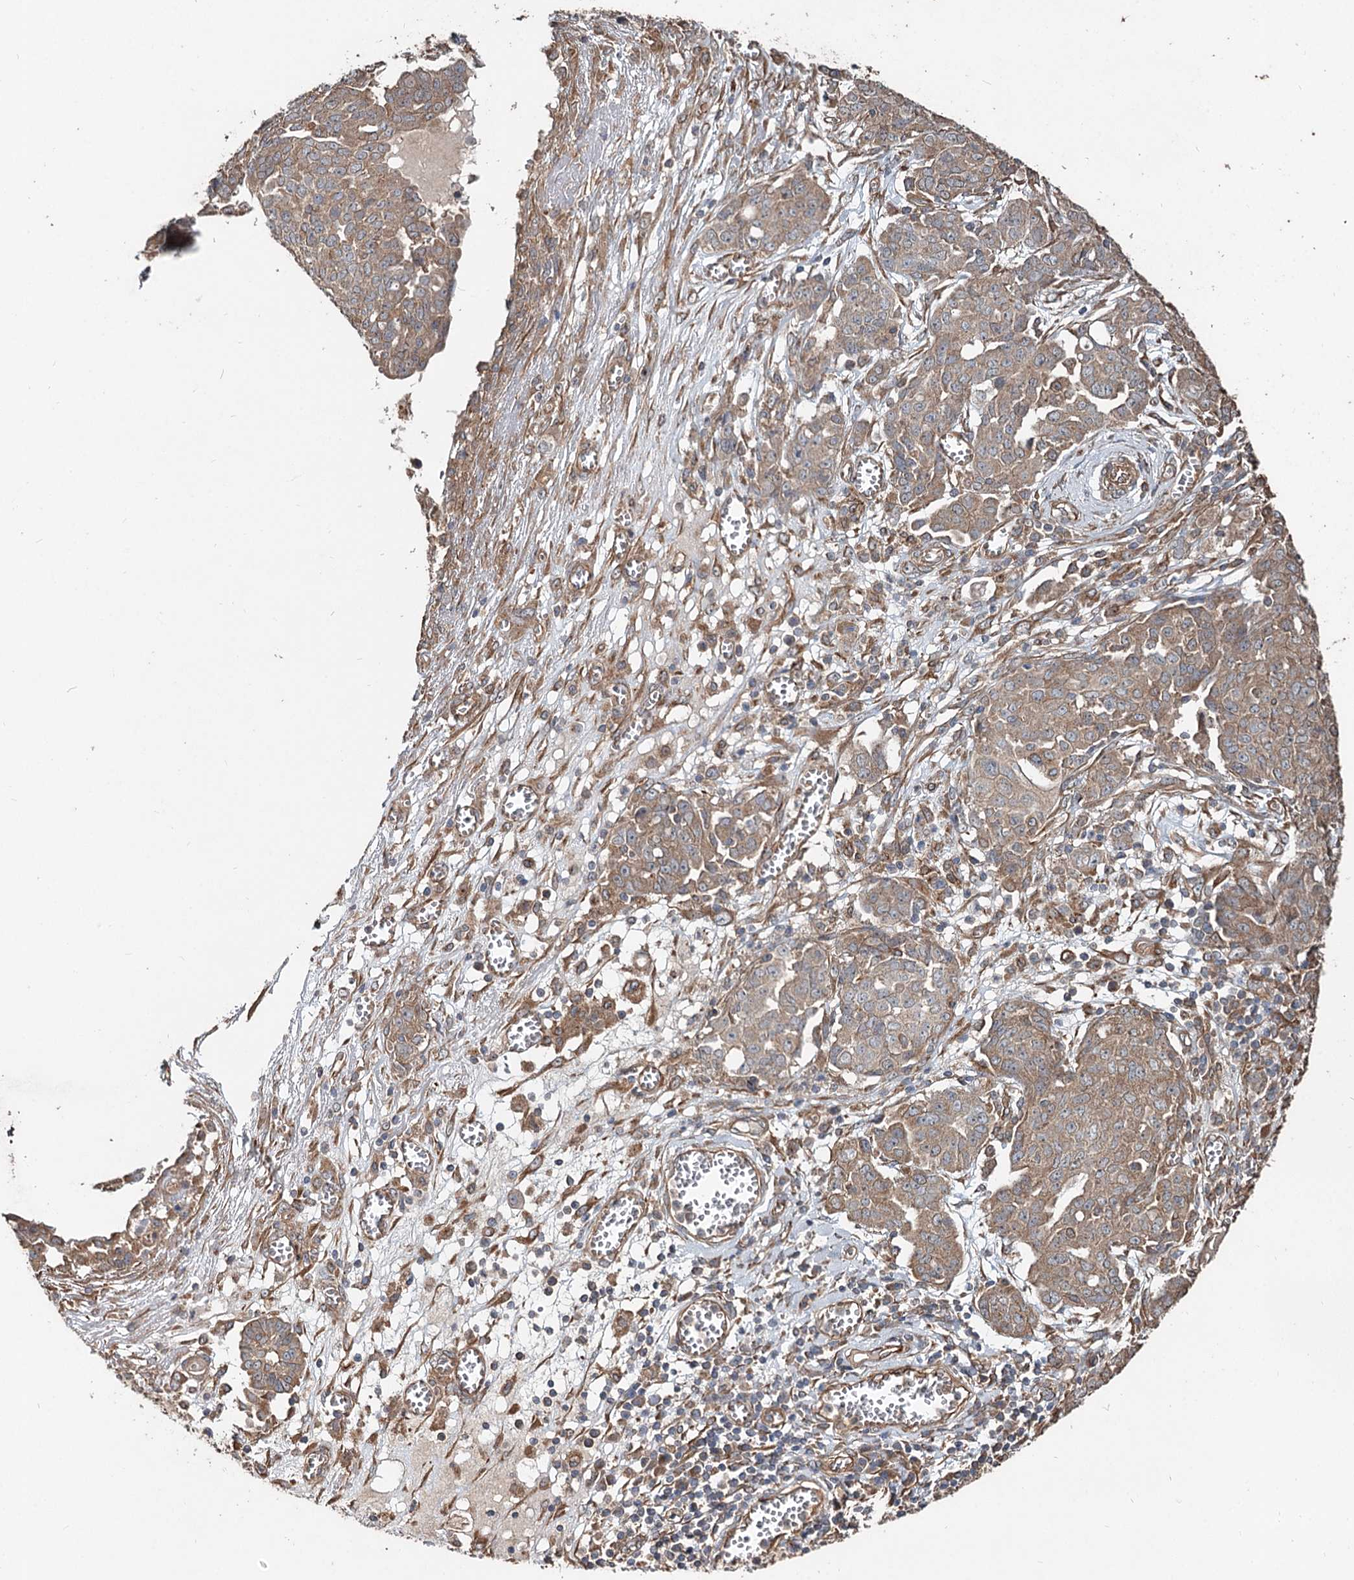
{"staining": {"intensity": "moderate", "quantity": ">75%", "location": "cytoplasmic/membranous"}, "tissue": "ovarian cancer", "cell_type": "Tumor cells", "image_type": "cancer", "snomed": [{"axis": "morphology", "description": "Cystadenocarcinoma, serous, NOS"}, {"axis": "topography", "description": "Soft tissue"}, {"axis": "topography", "description": "Ovary"}], "caption": "A medium amount of moderate cytoplasmic/membranous positivity is present in about >75% of tumor cells in ovarian serous cystadenocarcinoma tissue.", "gene": "SPART", "patient": {"sex": "female", "age": 57}}